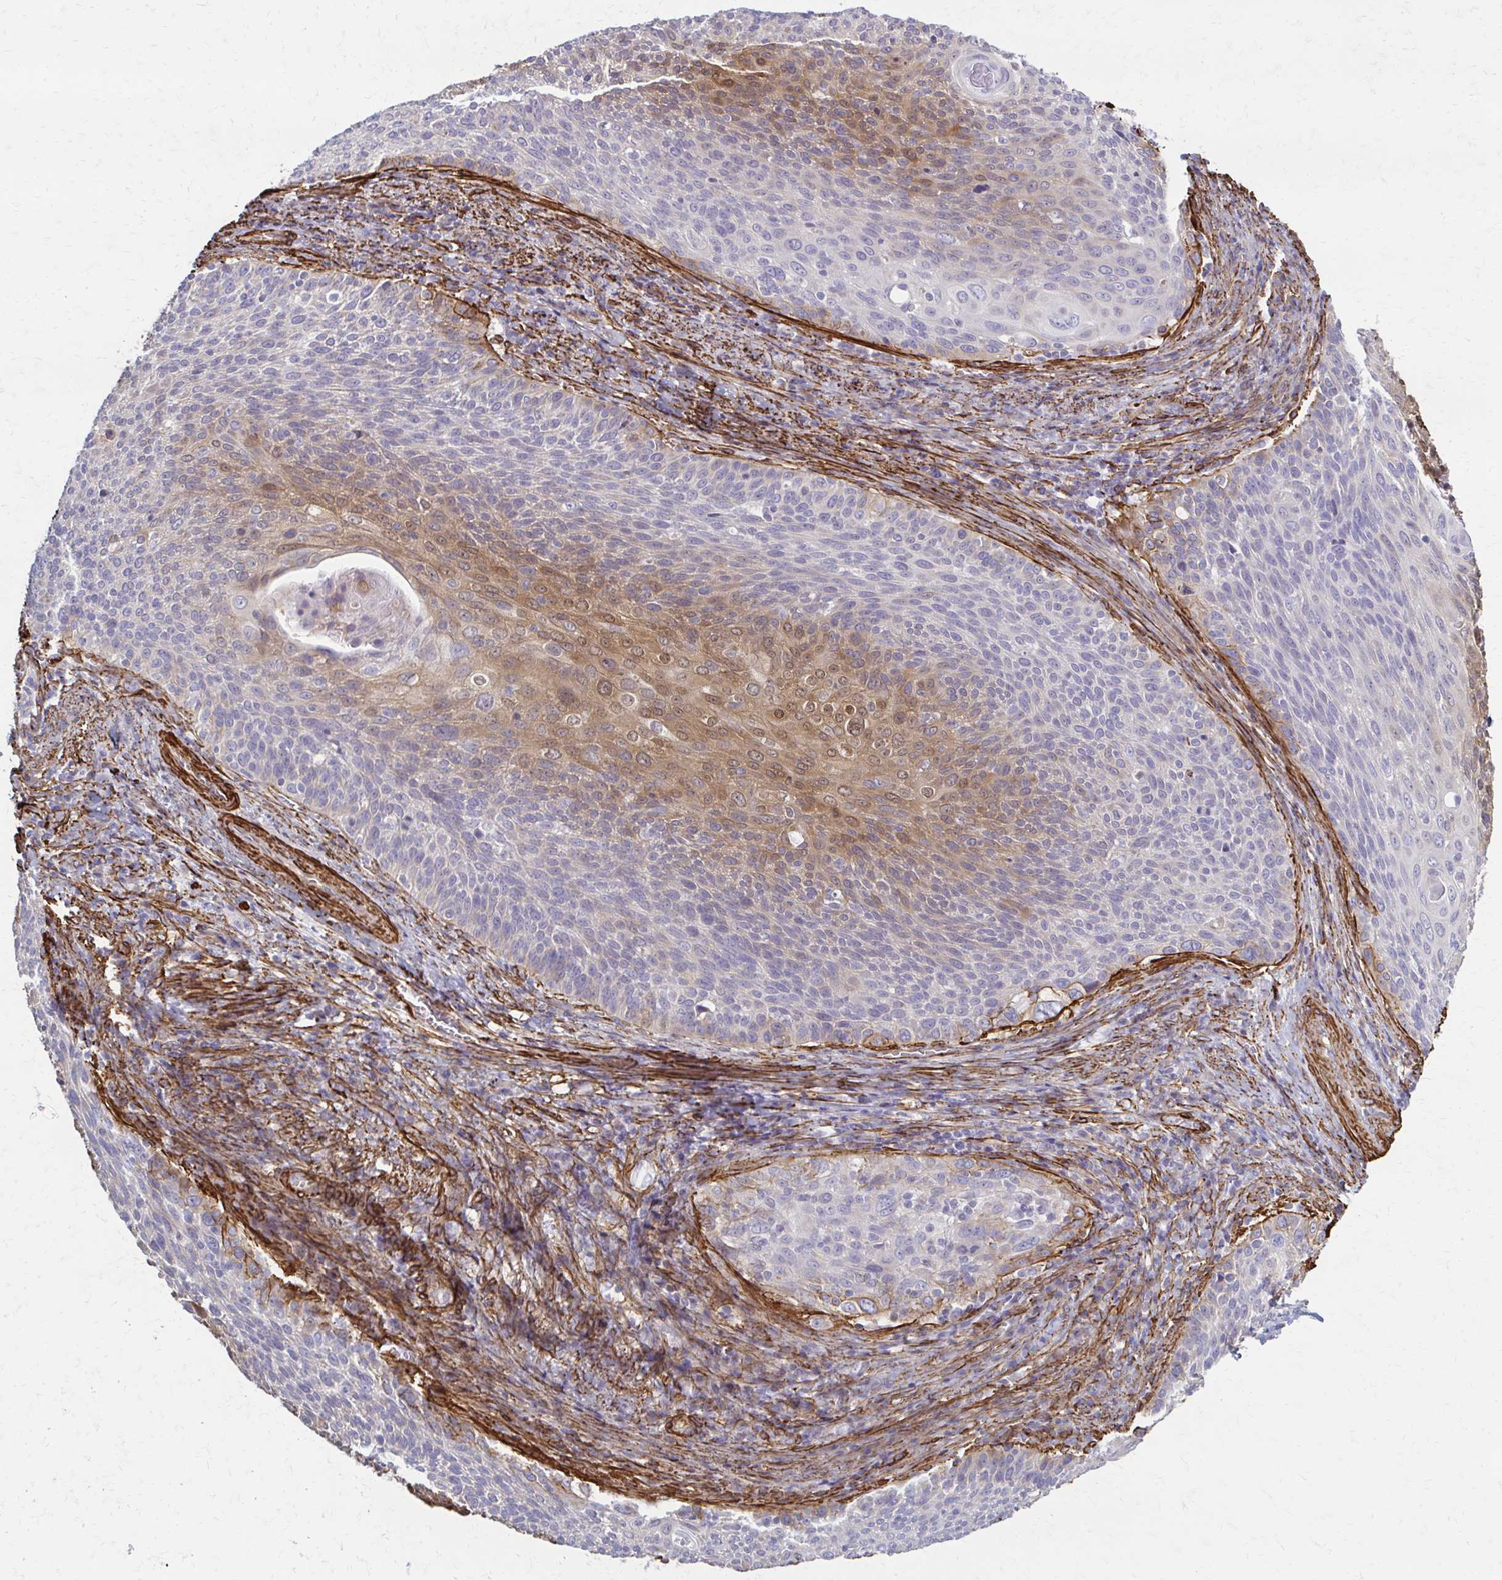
{"staining": {"intensity": "moderate", "quantity": "<25%", "location": "cytoplasmic/membranous,nuclear"}, "tissue": "cervical cancer", "cell_type": "Tumor cells", "image_type": "cancer", "snomed": [{"axis": "morphology", "description": "Squamous cell carcinoma, NOS"}, {"axis": "topography", "description": "Cervix"}], "caption": "Cervical squamous cell carcinoma stained with IHC reveals moderate cytoplasmic/membranous and nuclear staining in approximately <25% of tumor cells. (Brightfield microscopy of DAB IHC at high magnification).", "gene": "TIMMDC1", "patient": {"sex": "female", "age": 31}}